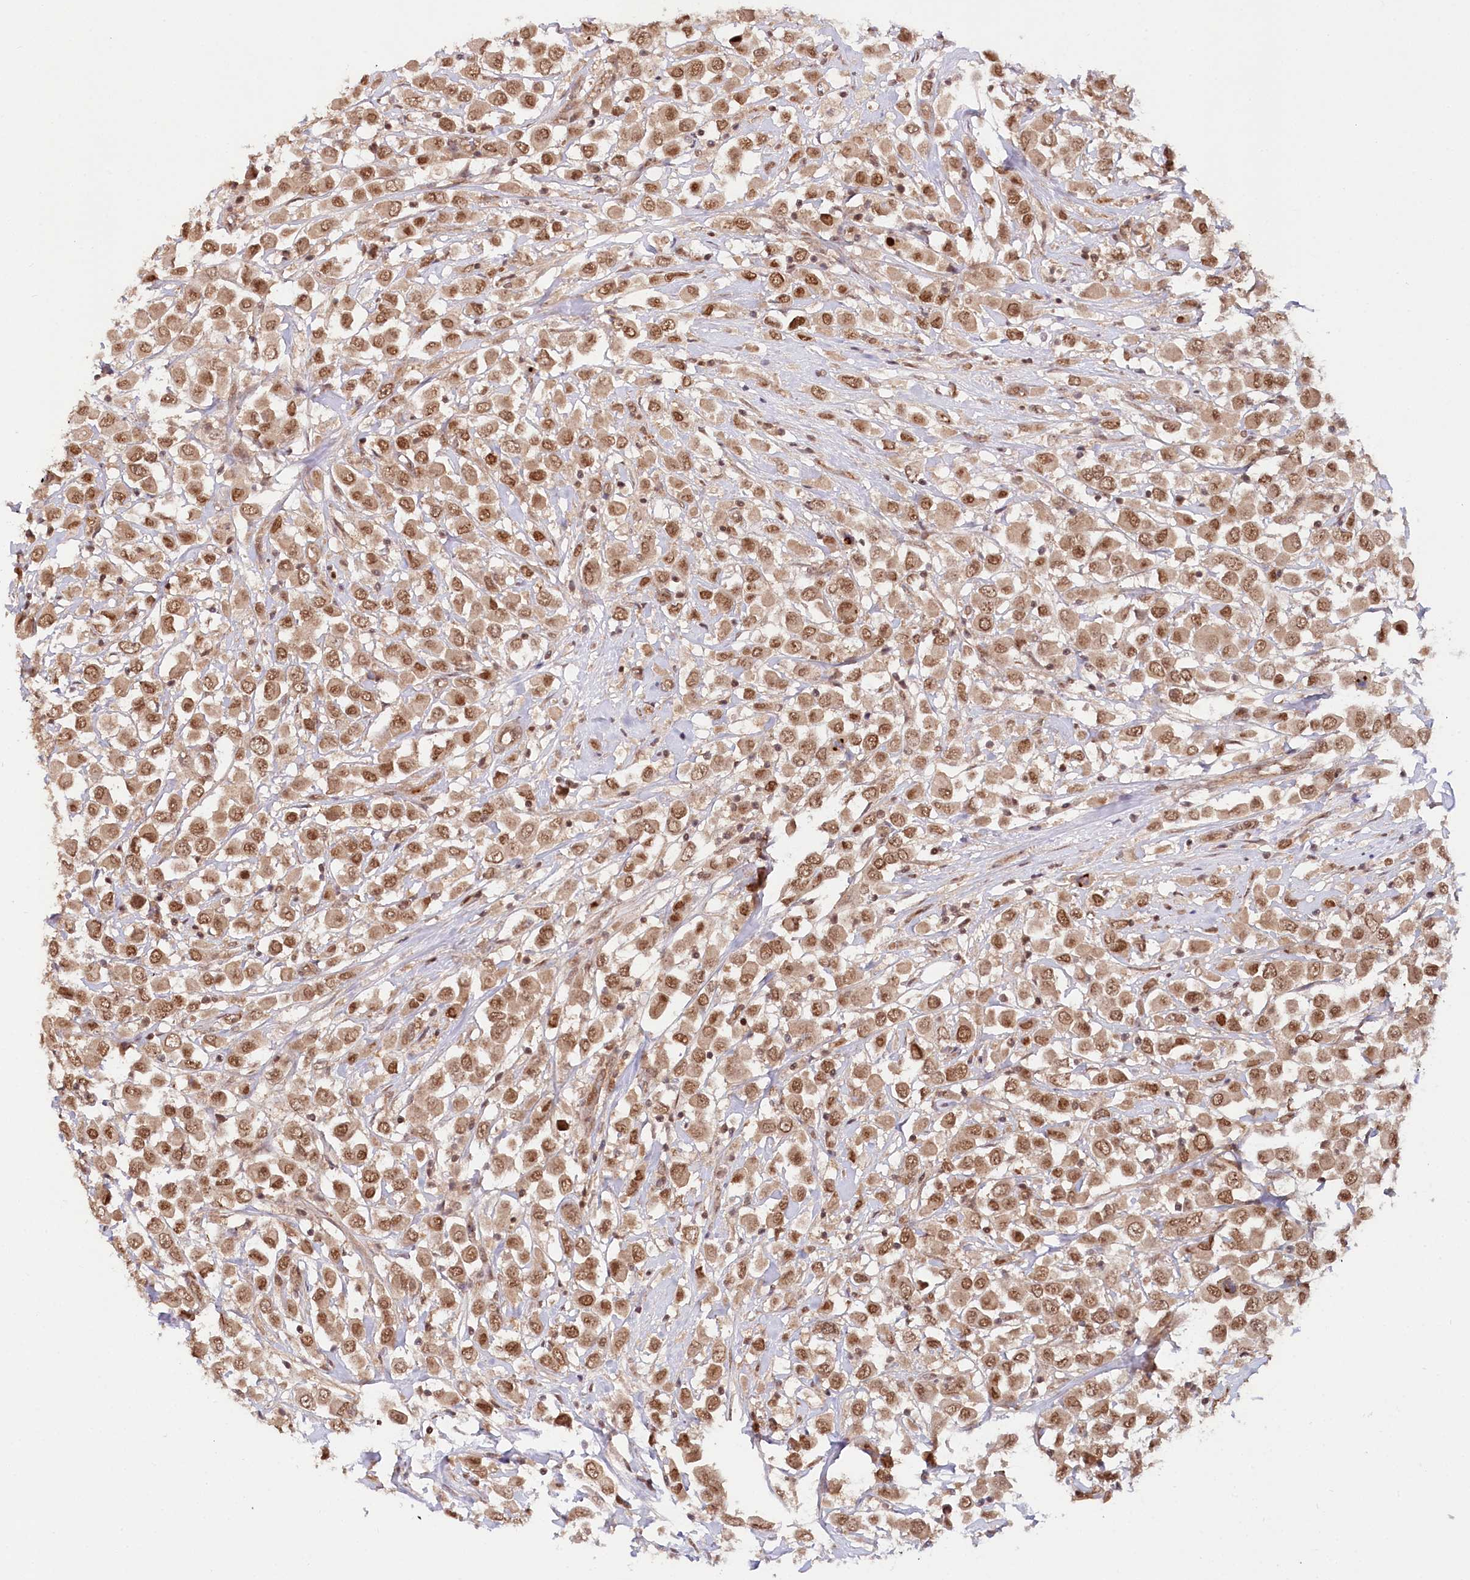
{"staining": {"intensity": "moderate", "quantity": ">75%", "location": "cytoplasmic/membranous,nuclear"}, "tissue": "breast cancer", "cell_type": "Tumor cells", "image_type": "cancer", "snomed": [{"axis": "morphology", "description": "Duct carcinoma"}, {"axis": "topography", "description": "Breast"}], "caption": "High-magnification brightfield microscopy of breast invasive ductal carcinoma stained with DAB (brown) and counterstained with hematoxylin (blue). tumor cells exhibit moderate cytoplasmic/membranous and nuclear positivity is appreciated in about>75% of cells.", "gene": "CCDC65", "patient": {"sex": "female", "age": 61}}